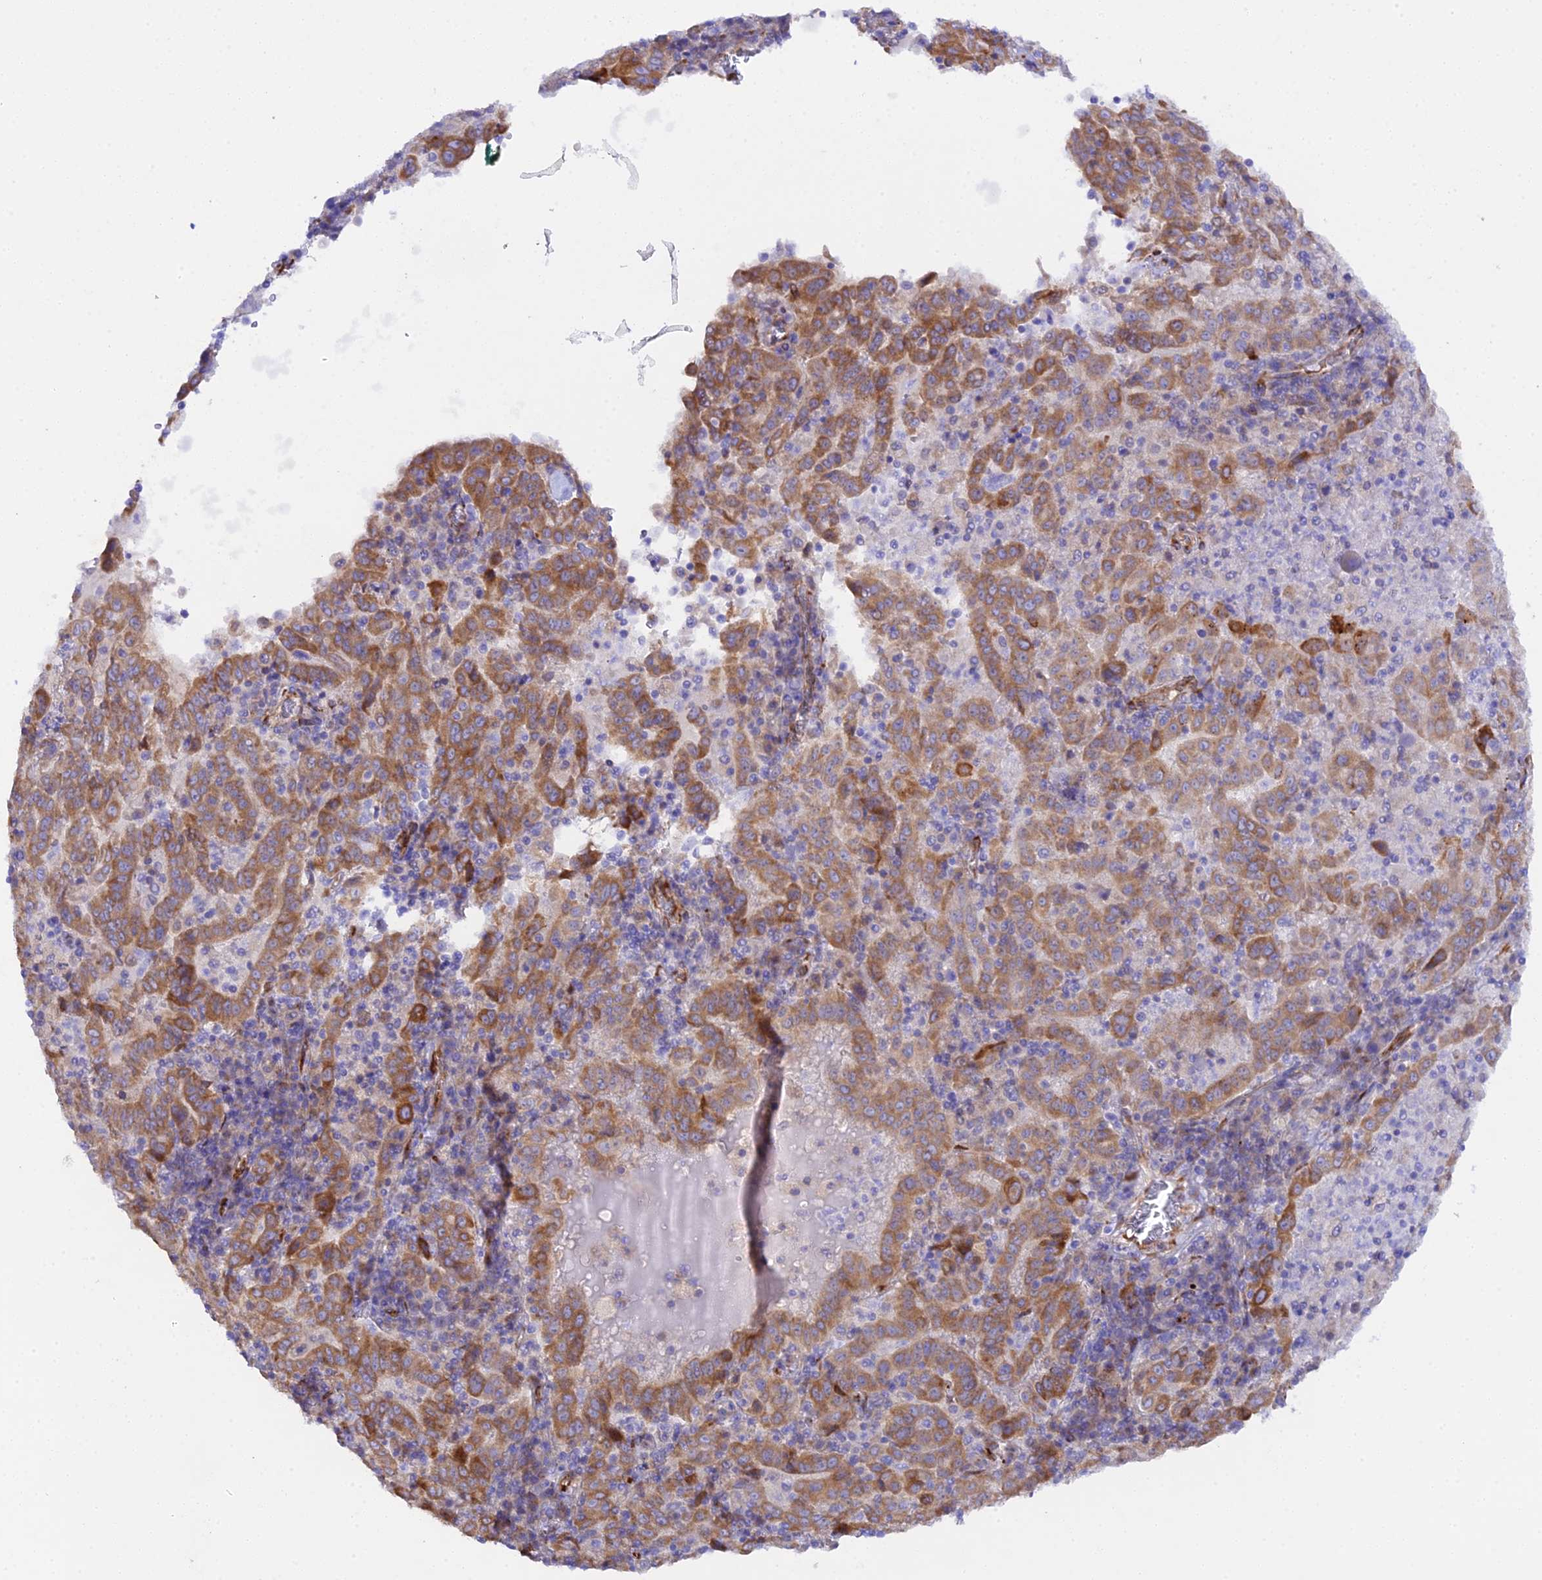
{"staining": {"intensity": "moderate", "quantity": "25%-75%", "location": "cytoplasmic/membranous"}, "tissue": "pancreatic cancer", "cell_type": "Tumor cells", "image_type": "cancer", "snomed": [{"axis": "morphology", "description": "Adenocarcinoma, NOS"}, {"axis": "topography", "description": "Pancreas"}], "caption": "Pancreatic cancer (adenocarcinoma) tissue demonstrates moderate cytoplasmic/membranous positivity in approximately 25%-75% of tumor cells, visualized by immunohistochemistry. The protein is shown in brown color, while the nuclei are stained blue.", "gene": "CFAP45", "patient": {"sex": "male", "age": 63}}